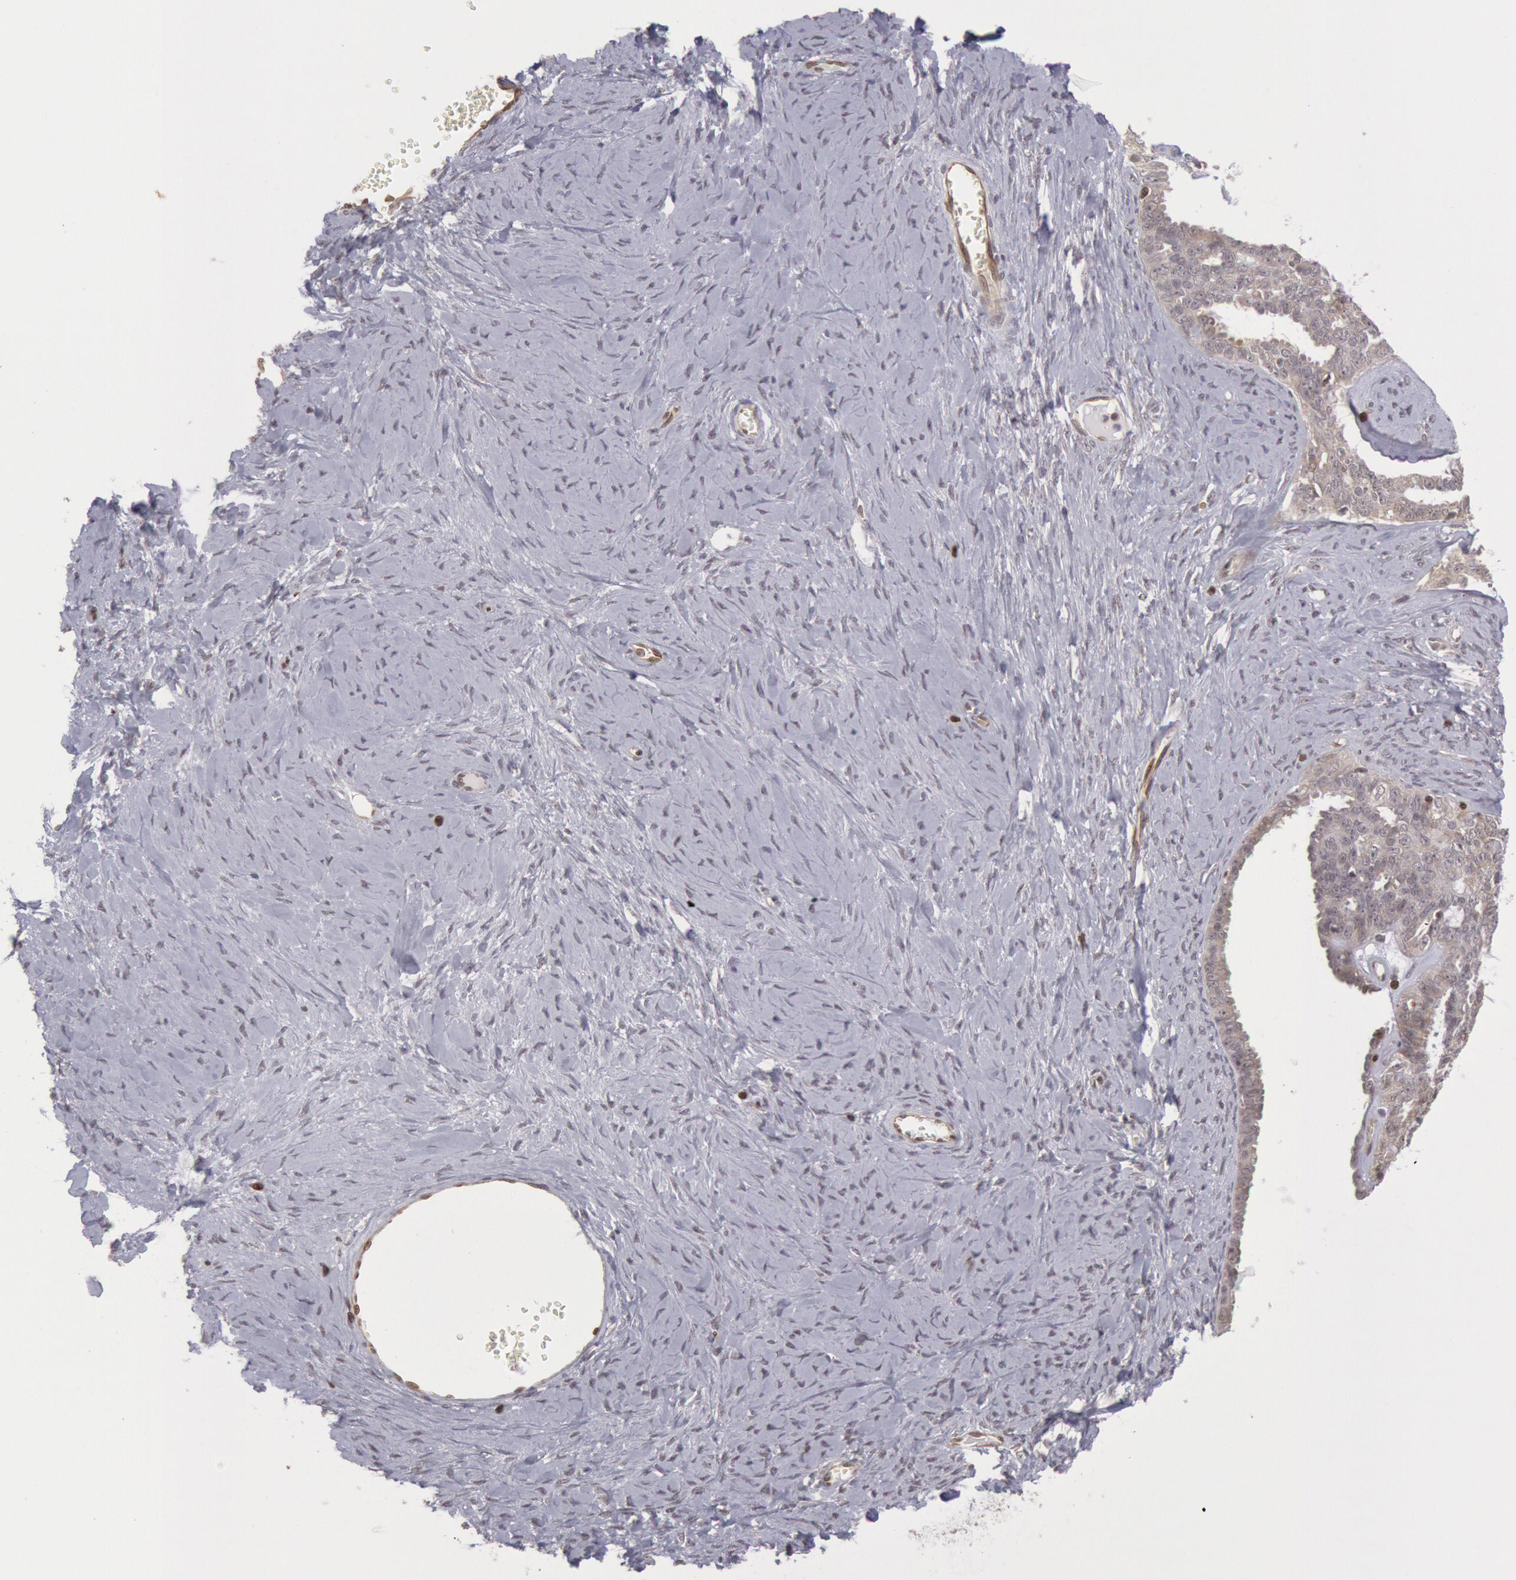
{"staining": {"intensity": "negative", "quantity": "none", "location": "none"}, "tissue": "ovarian cancer", "cell_type": "Tumor cells", "image_type": "cancer", "snomed": [{"axis": "morphology", "description": "Cystadenocarcinoma, serous, NOS"}, {"axis": "topography", "description": "Ovary"}], "caption": "High magnification brightfield microscopy of serous cystadenocarcinoma (ovarian) stained with DAB (3,3'-diaminobenzidine) (brown) and counterstained with hematoxylin (blue): tumor cells show no significant expression. (Immunohistochemistry (ihc), brightfield microscopy, high magnification).", "gene": "TAP2", "patient": {"sex": "female", "age": 71}}